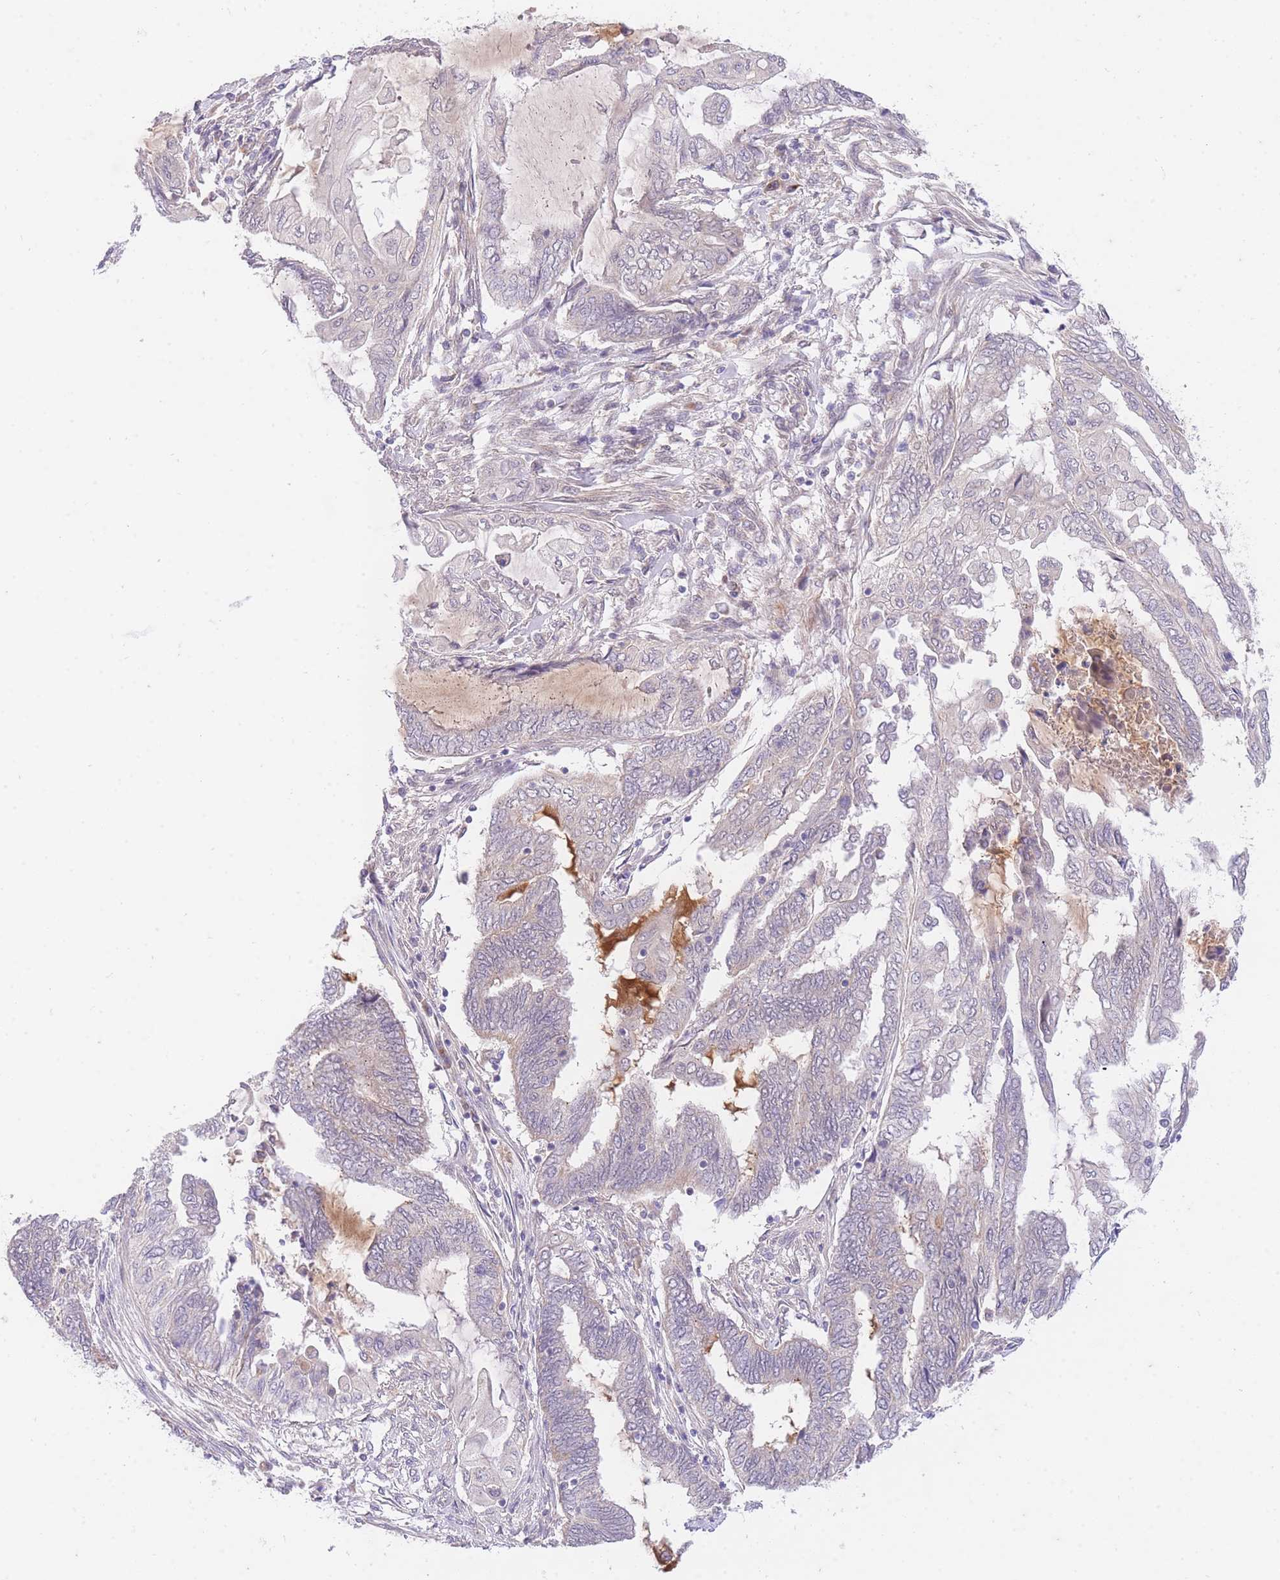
{"staining": {"intensity": "negative", "quantity": "none", "location": "none"}, "tissue": "endometrial cancer", "cell_type": "Tumor cells", "image_type": "cancer", "snomed": [{"axis": "morphology", "description": "Adenocarcinoma, NOS"}, {"axis": "topography", "description": "Uterus"}, {"axis": "topography", "description": "Endometrium"}], "caption": "High power microscopy histopathology image of an immunohistochemistry photomicrograph of endometrial adenocarcinoma, revealing no significant staining in tumor cells. (DAB (3,3'-diaminobenzidine) IHC with hematoxylin counter stain).", "gene": "SLC25A33", "patient": {"sex": "female", "age": 70}}